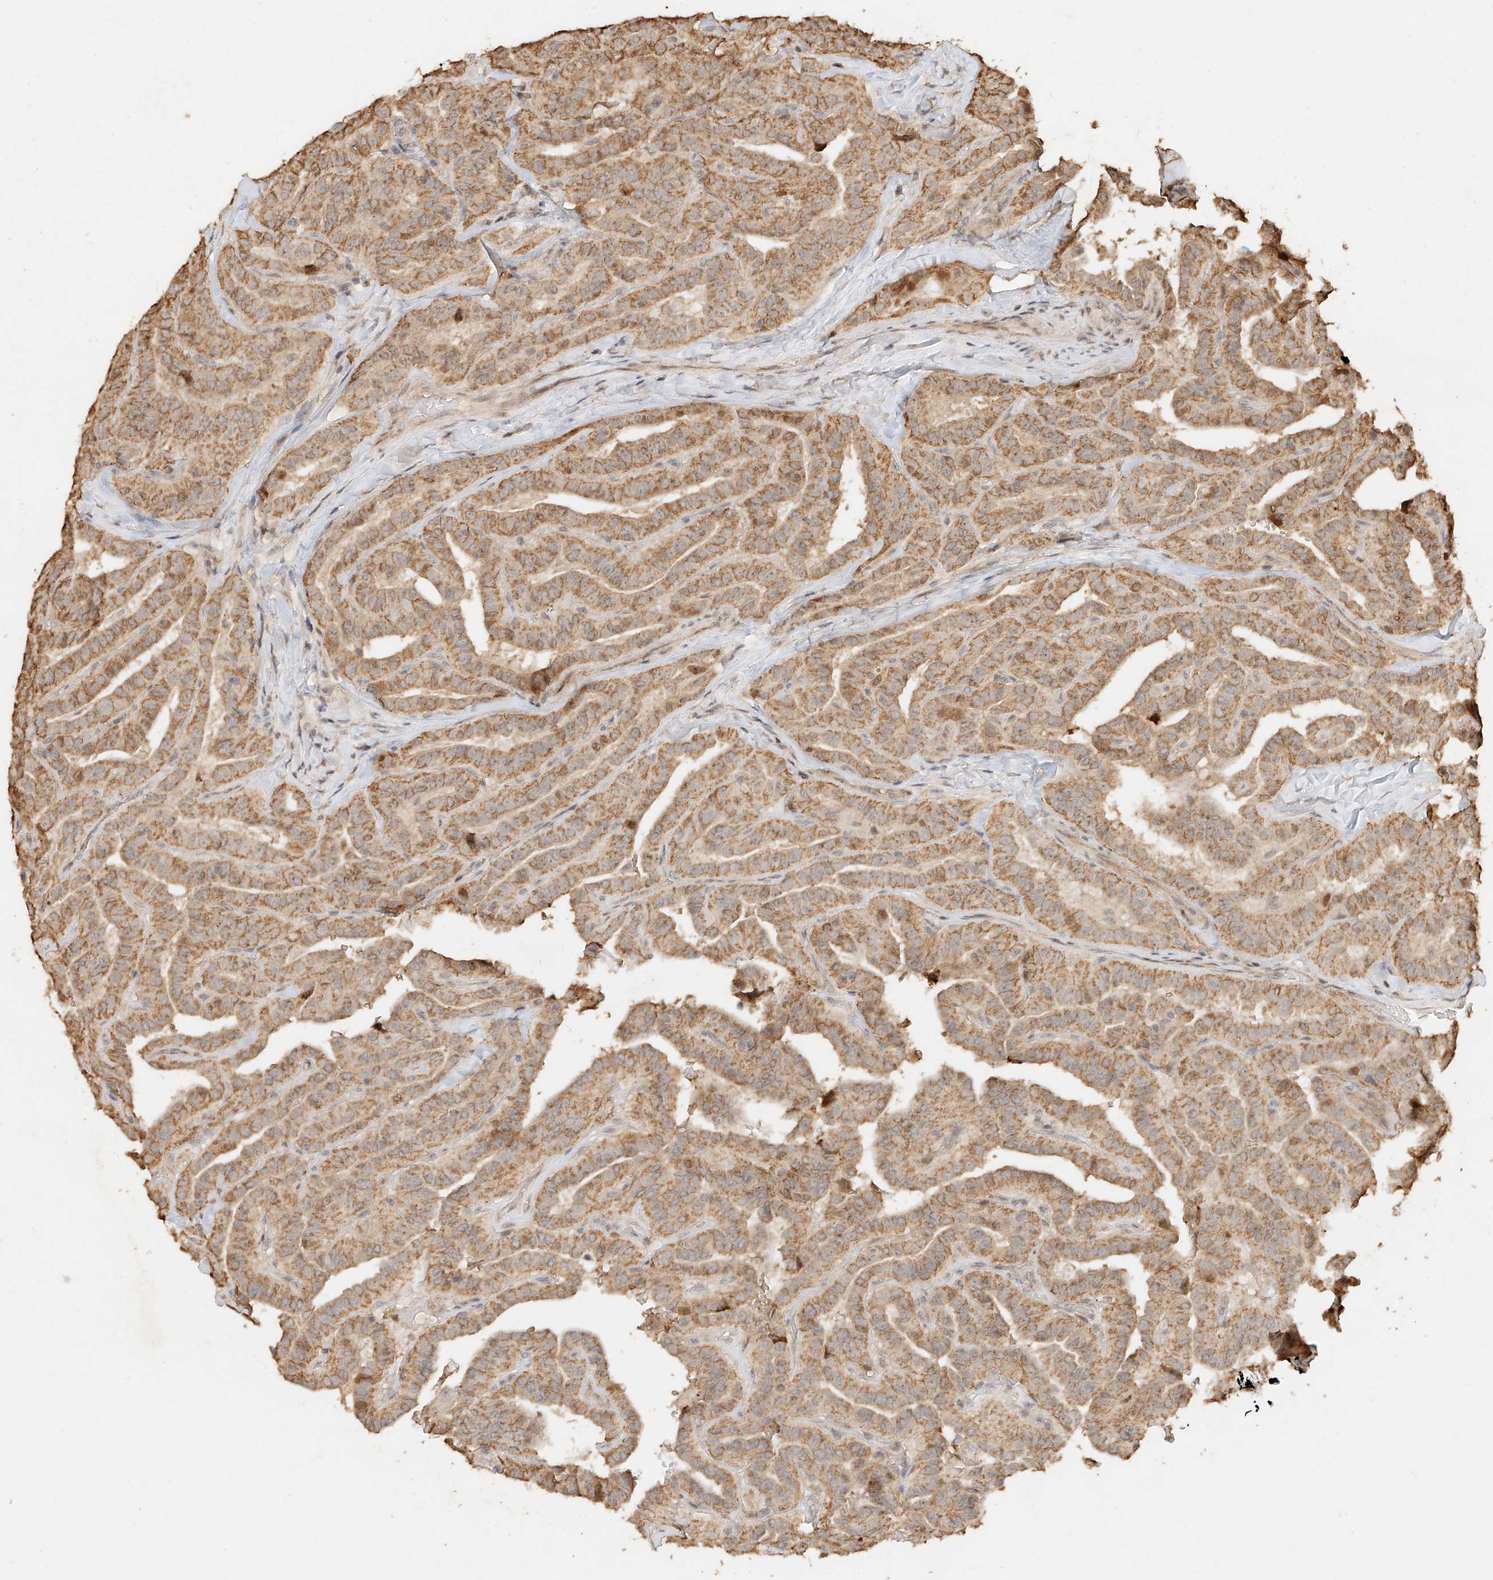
{"staining": {"intensity": "moderate", "quantity": ">75%", "location": "cytoplasmic/membranous"}, "tissue": "thyroid cancer", "cell_type": "Tumor cells", "image_type": "cancer", "snomed": [{"axis": "morphology", "description": "Papillary adenocarcinoma, NOS"}, {"axis": "topography", "description": "Thyroid gland"}], "caption": "Immunohistochemical staining of human papillary adenocarcinoma (thyroid) exhibits moderate cytoplasmic/membranous protein positivity in about >75% of tumor cells. Nuclei are stained in blue.", "gene": "CXorf58", "patient": {"sex": "male", "age": 77}}